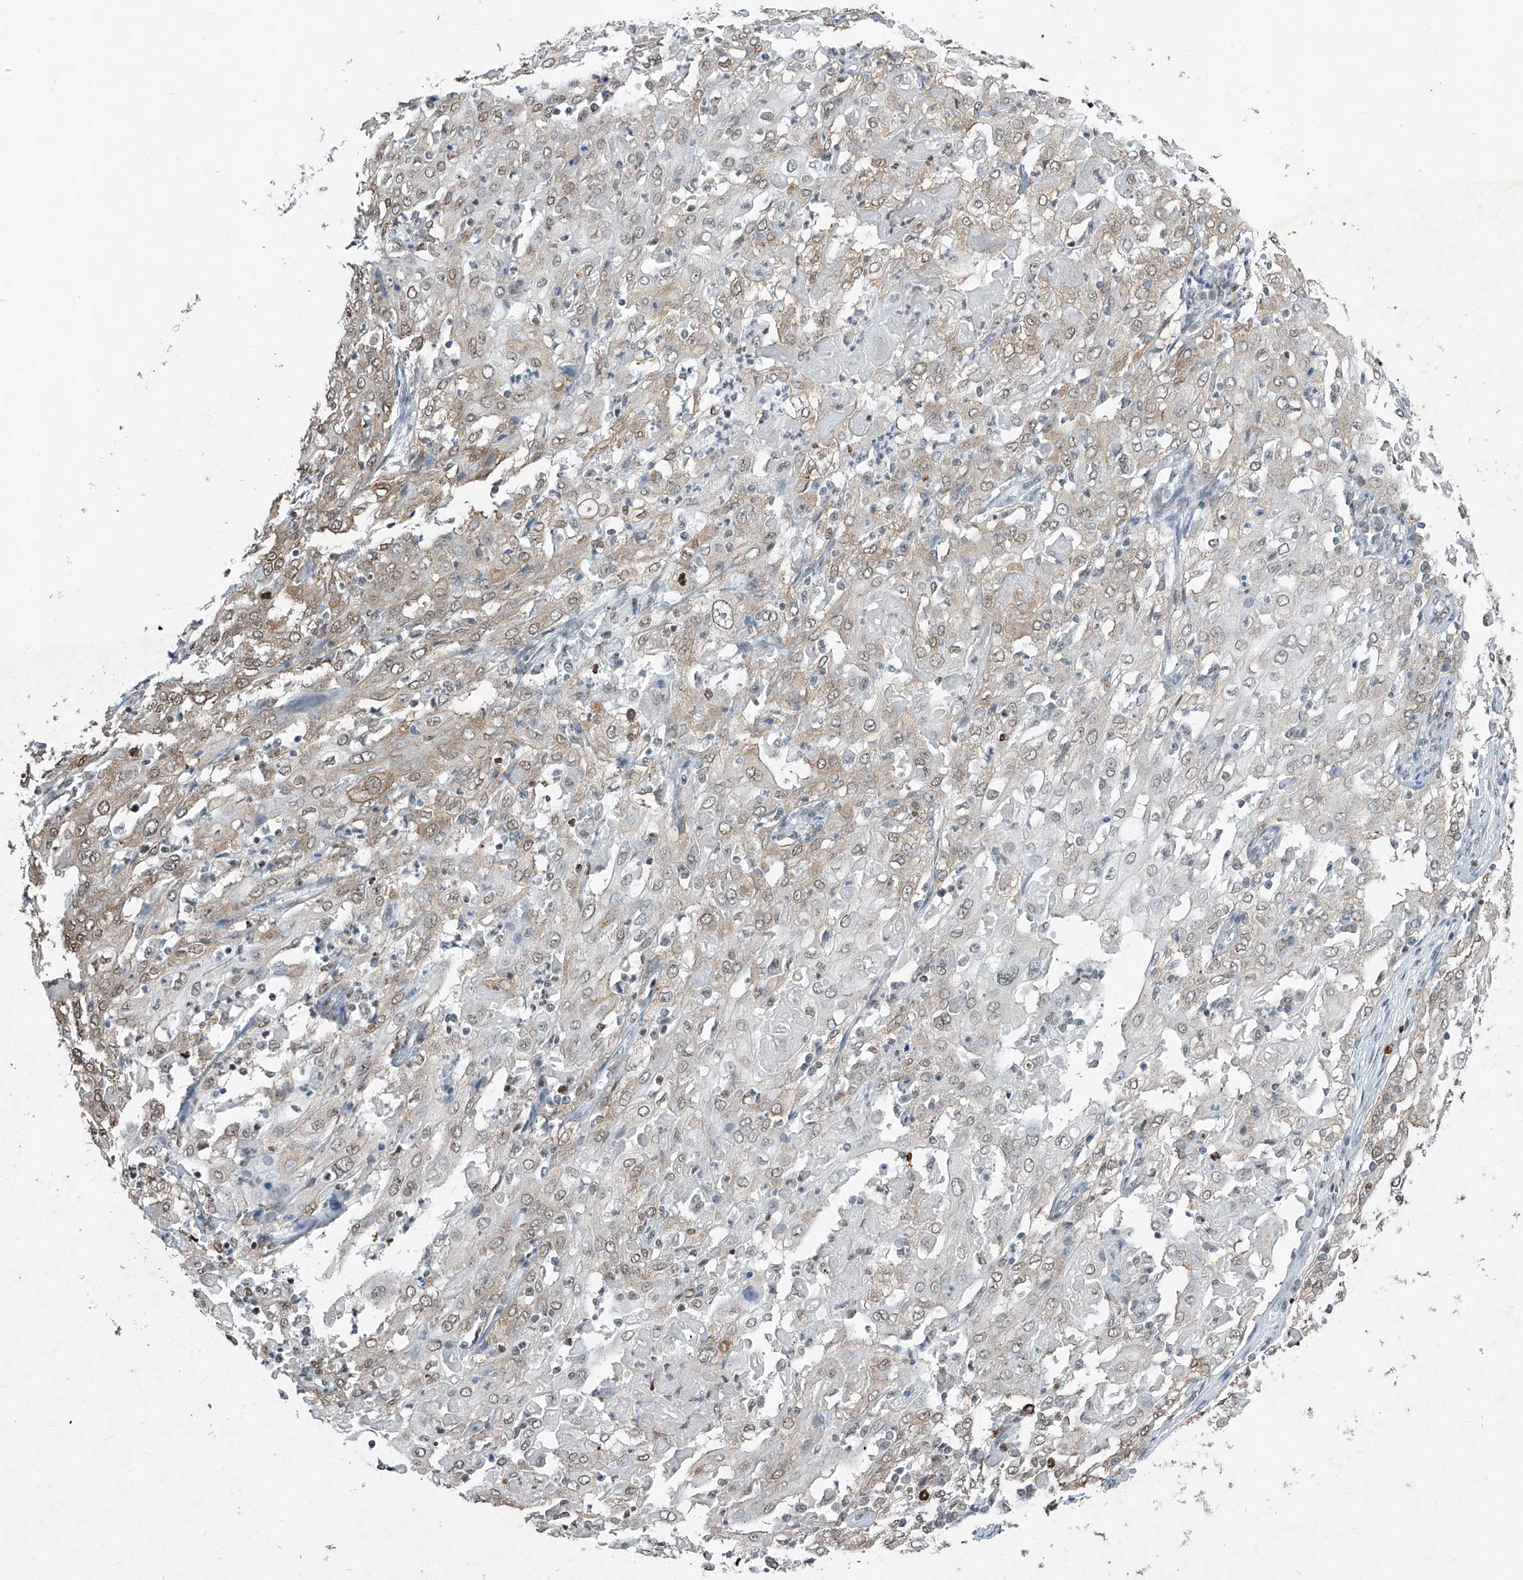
{"staining": {"intensity": "weak", "quantity": "25%-75%", "location": "cytoplasmic/membranous"}, "tissue": "cervical cancer", "cell_type": "Tumor cells", "image_type": "cancer", "snomed": [{"axis": "morphology", "description": "Squamous cell carcinoma, NOS"}, {"axis": "topography", "description": "Cervix"}], "caption": "High-magnification brightfield microscopy of squamous cell carcinoma (cervical) stained with DAB (3,3'-diaminobenzidine) (brown) and counterstained with hematoxylin (blue). tumor cells exhibit weak cytoplasmic/membranous staining is appreciated in about25%-75% of cells. (DAB (3,3'-diaminobenzidine) IHC, brown staining for protein, blue staining for nuclei).", "gene": "TFEC", "patient": {"sex": "female", "age": 39}}